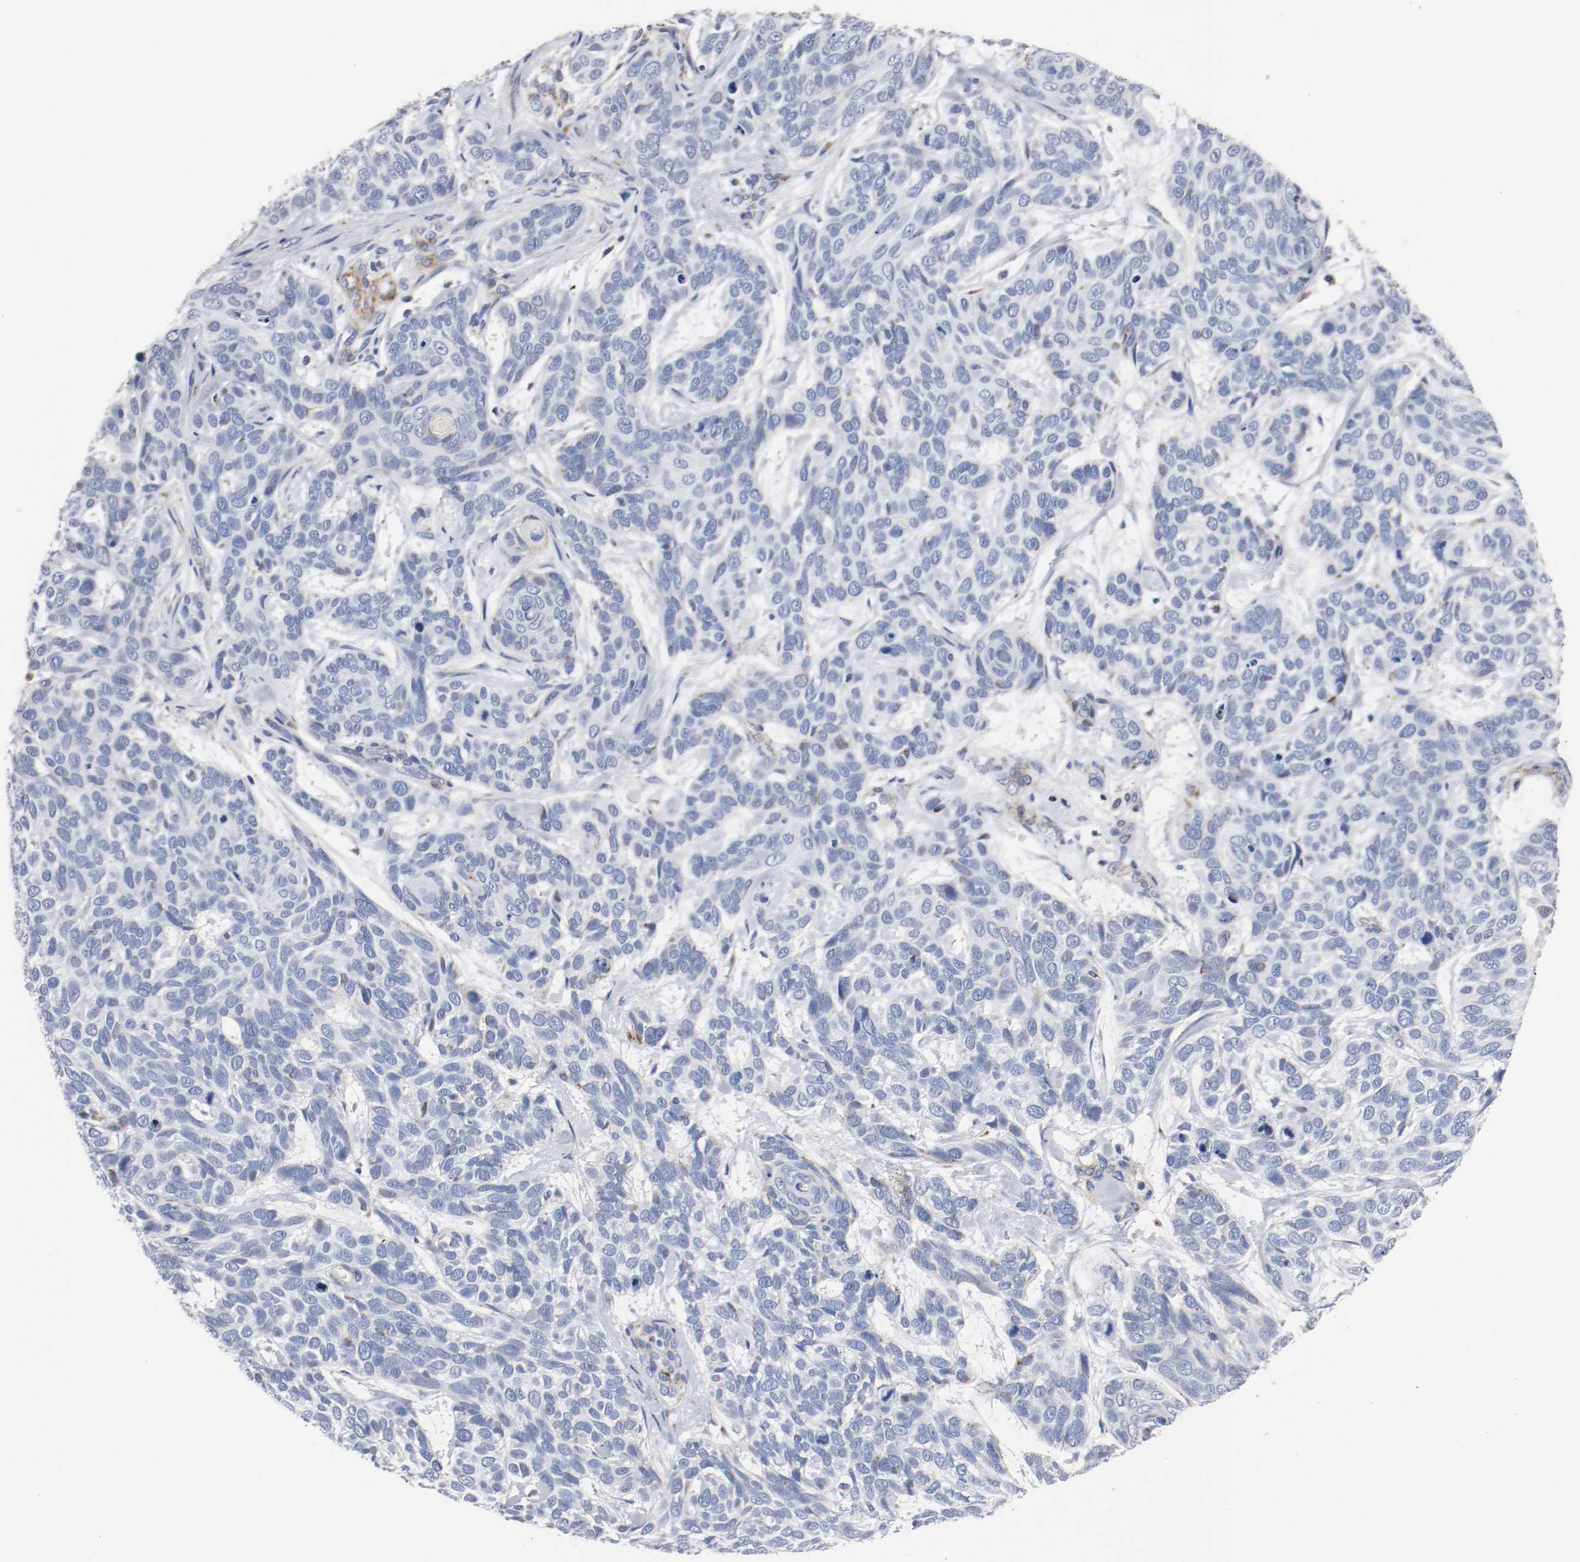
{"staining": {"intensity": "negative", "quantity": "none", "location": "none"}, "tissue": "skin cancer", "cell_type": "Tumor cells", "image_type": "cancer", "snomed": [{"axis": "morphology", "description": "Basal cell carcinoma"}, {"axis": "topography", "description": "Skin"}], "caption": "There is no significant staining in tumor cells of basal cell carcinoma (skin).", "gene": "TUBD1", "patient": {"sex": "male", "age": 87}}